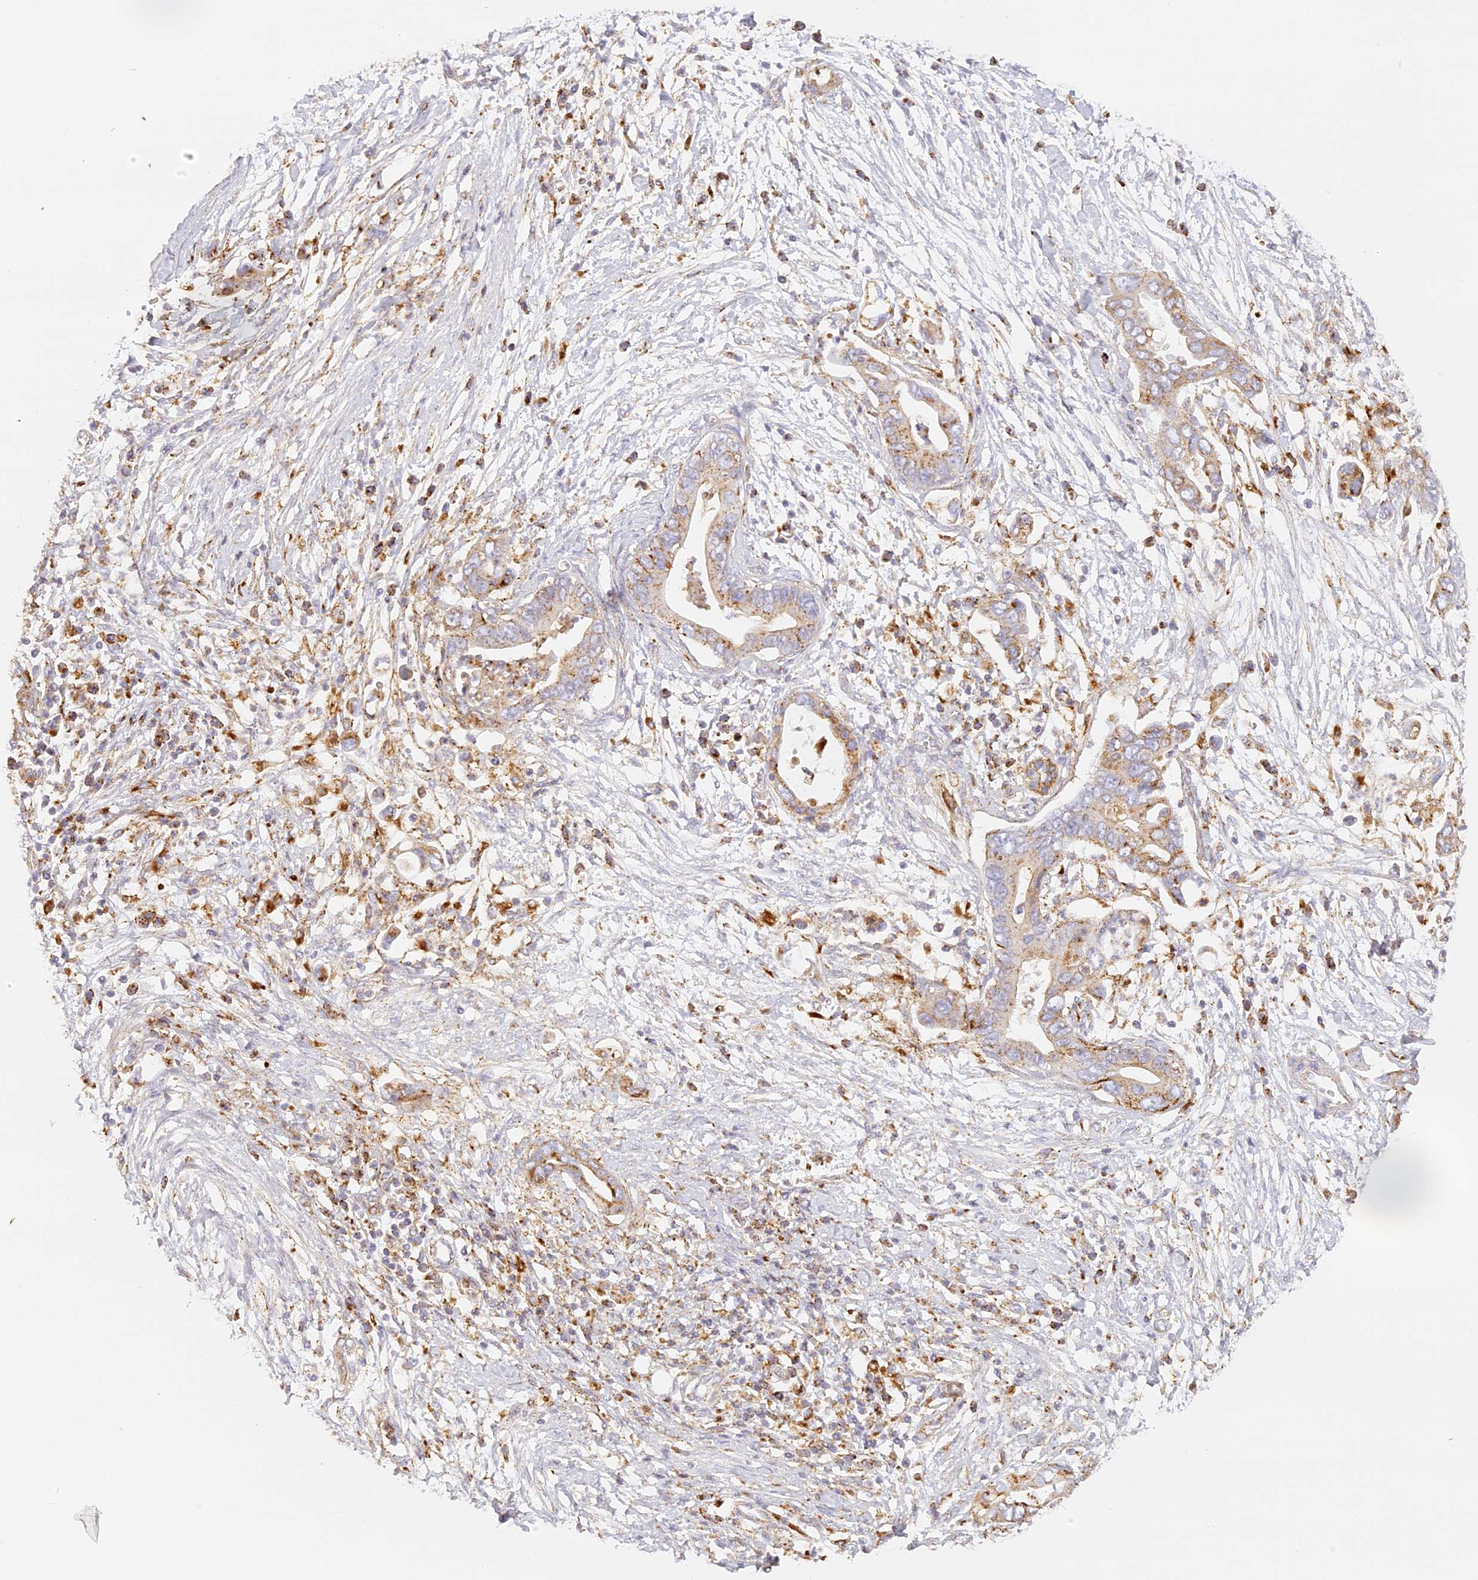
{"staining": {"intensity": "moderate", "quantity": ">75%", "location": "cytoplasmic/membranous"}, "tissue": "pancreatic cancer", "cell_type": "Tumor cells", "image_type": "cancer", "snomed": [{"axis": "morphology", "description": "Adenocarcinoma, NOS"}, {"axis": "topography", "description": "Pancreas"}], "caption": "Immunohistochemistry (DAB (3,3'-diaminobenzidine)) staining of adenocarcinoma (pancreatic) demonstrates moderate cytoplasmic/membranous protein expression in about >75% of tumor cells.", "gene": "LAMP2", "patient": {"sex": "male", "age": 75}}